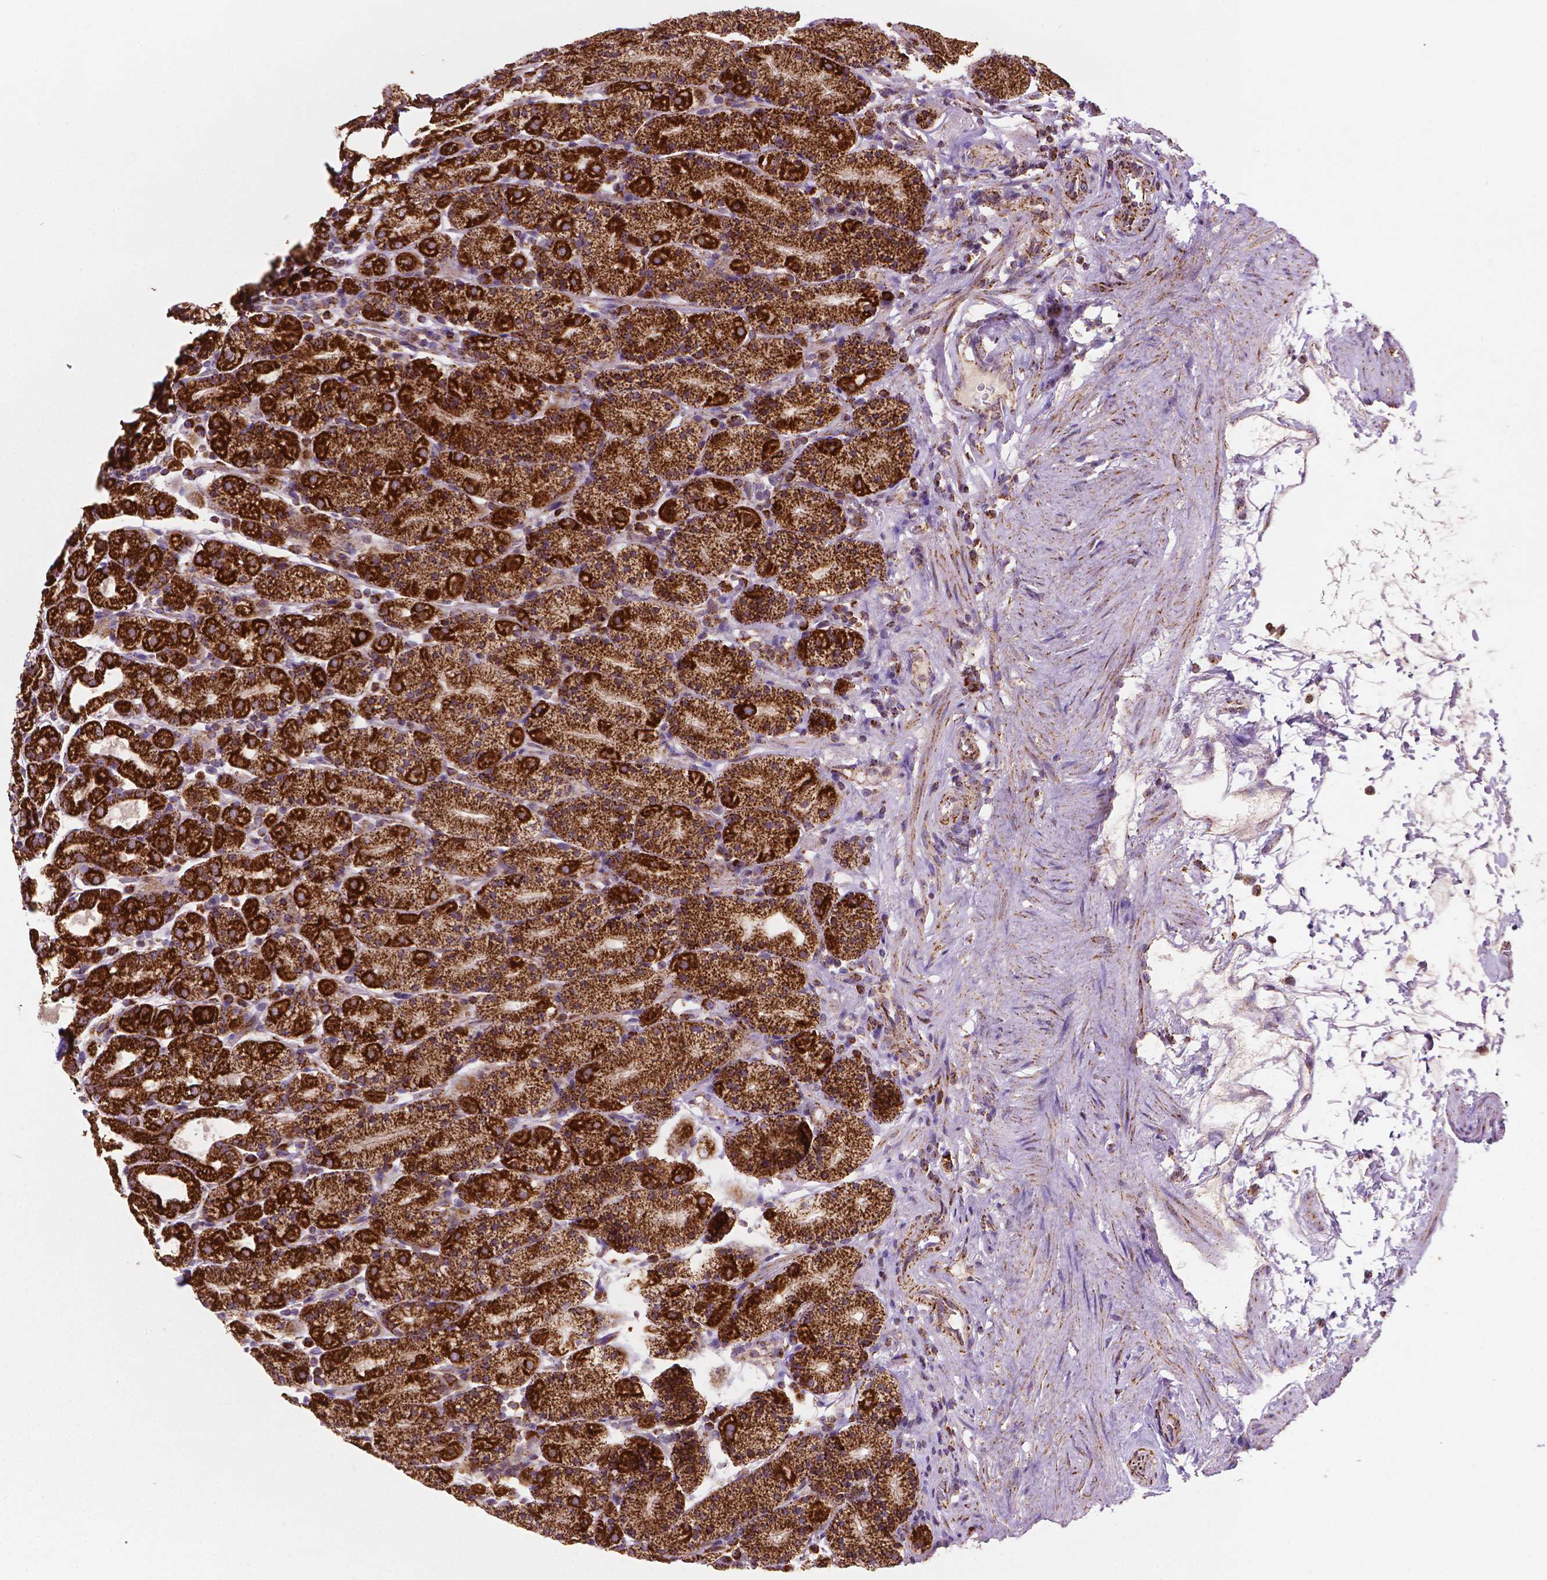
{"staining": {"intensity": "strong", "quantity": ">75%", "location": "cytoplasmic/membranous"}, "tissue": "stomach", "cell_type": "Glandular cells", "image_type": "normal", "snomed": [{"axis": "morphology", "description": "Normal tissue, NOS"}, {"axis": "topography", "description": "Stomach, upper"}, {"axis": "topography", "description": "Stomach"}], "caption": "Immunohistochemical staining of benign stomach shows strong cytoplasmic/membranous protein expression in about >75% of glandular cells.", "gene": "ILVBL", "patient": {"sex": "male", "age": 62}}